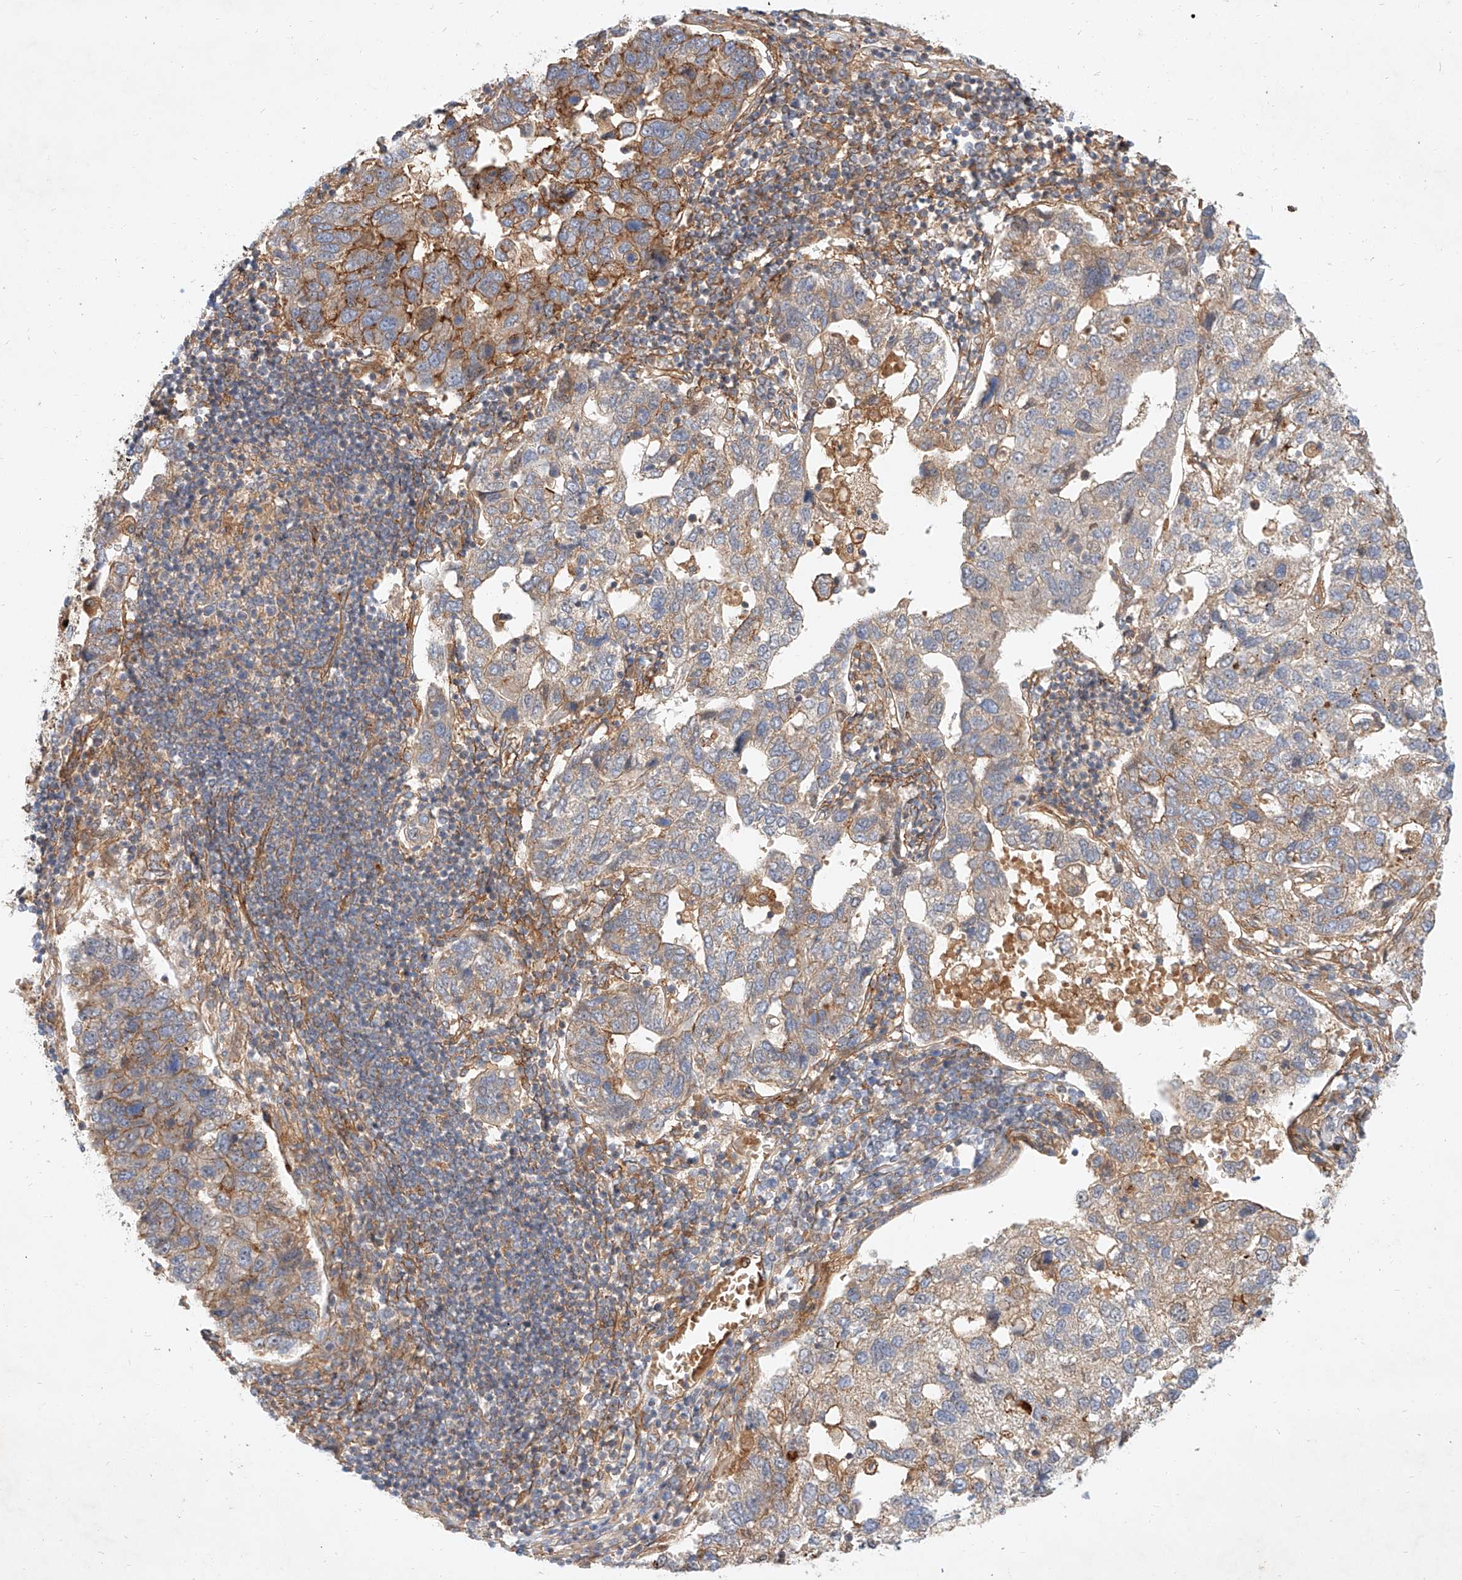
{"staining": {"intensity": "weak", "quantity": "<25%", "location": "cytoplasmic/membranous"}, "tissue": "pancreatic cancer", "cell_type": "Tumor cells", "image_type": "cancer", "snomed": [{"axis": "morphology", "description": "Adenocarcinoma, NOS"}, {"axis": "topography", "description": "Pancreas"}], "caption": "This is an immunohistochemistry (IHC) micrograph of pancreatic adenocarcinoma. There is no expression in tumor cells.", "gene": "NFAM1", "patient": {"sex": "female", "age": 61}}